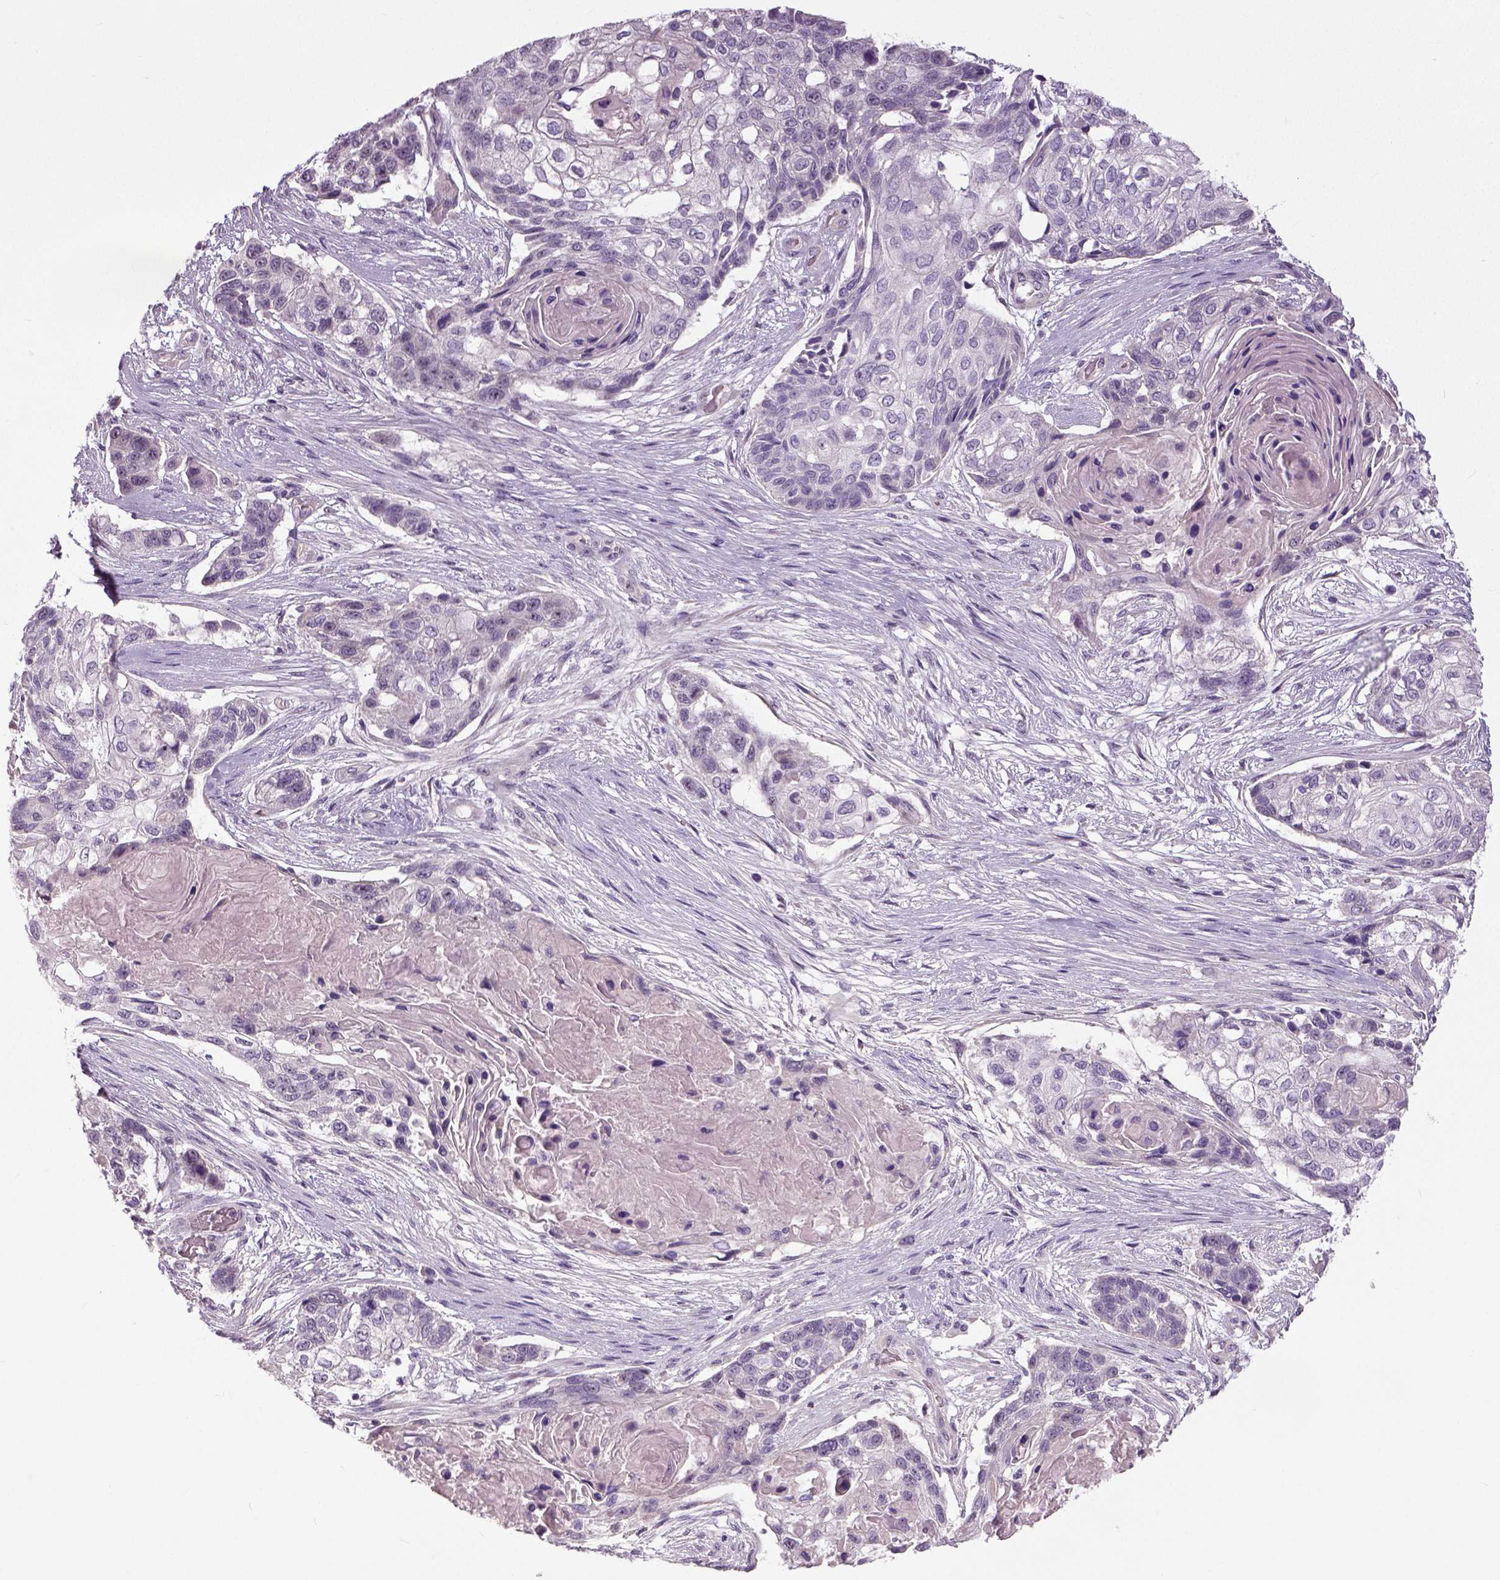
{"staining": {"intensity": "negative", "quantity": "none", "location": "none"}, "tissue": "lung cancer", "cell_type": "Tumor cells", "image_type": "cancer", "snomed": [{"axis": "morphology", "description": "Squamous cell carcinoma, NOS"}, {"axis": "topography", "description": "Lung"}], "caption": "A histopathology image of human lung squamous cell carcinoma is negative for staining in tumor cells. The staining is performed using DAB (3,3'-diaminobenzidine) brown chromogen with nuclei counter-stained in using hematoxylin.", "gene": "NECAB1", "patient": {"sex": "male", "age": 69}}